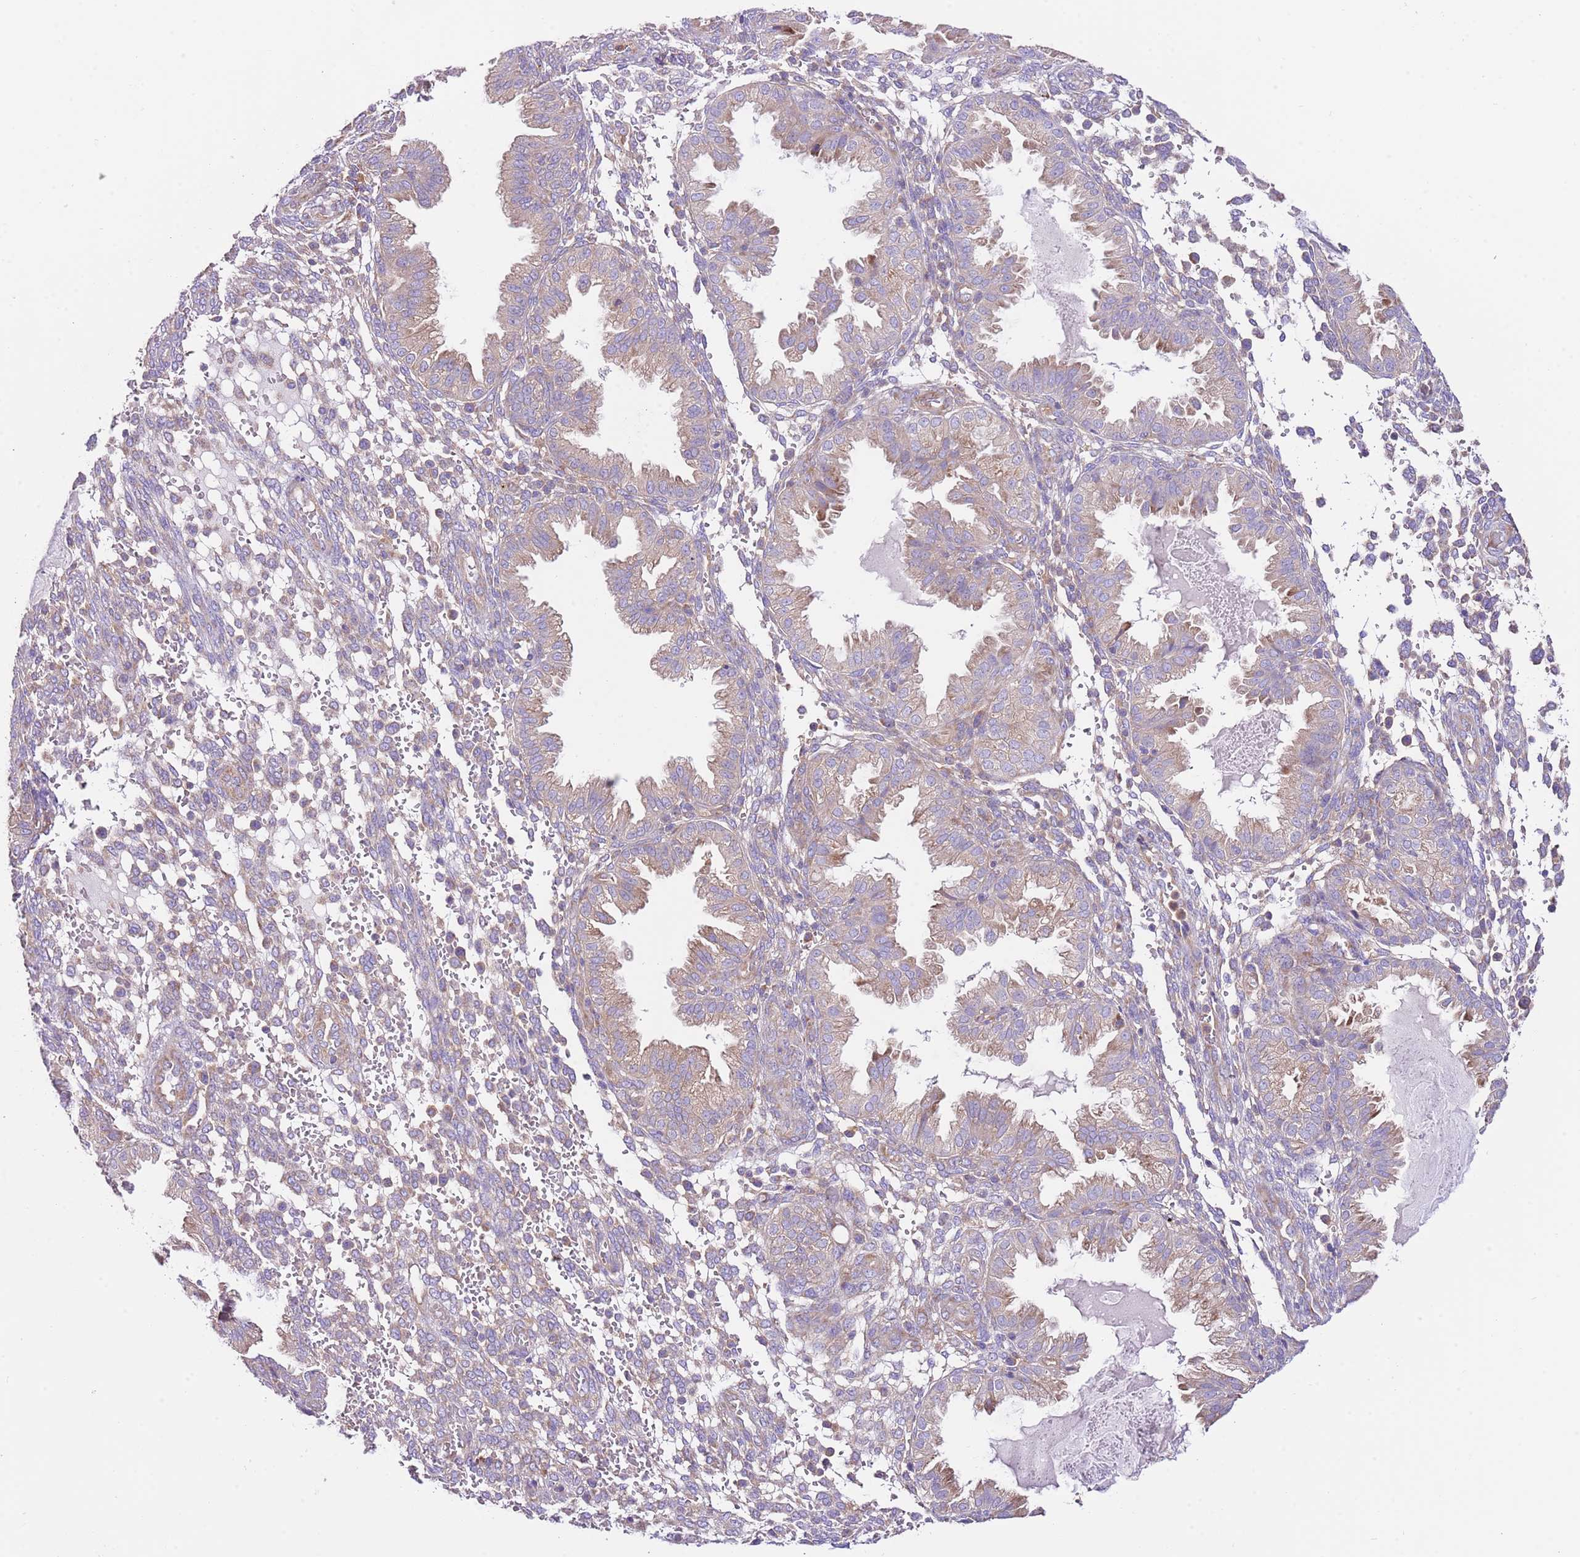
{"staining": {"intensity": "moderate", "quantity": "<25%", "location": "cytoplasmic/membranous"}, "tissue": "endometrium", "cell_type": "Cells in endometrial stroma", "image_type": "normal", "snomed": [{"axis": "morphology", "description": "Normal tissue, NOS"}, {"axis": "topography", "description": "Endometrium"}], "caption": "Immunohistochemistry (IHC) staining of normal endometrium, which displays low levels of moderate cytoplasmic/membranous positivity in approximately <25% of cells in endometrial stroma indicating moderate cytoplasmic/membranous protein staining. The staining was performed using DAB (3,3'-diaminobenzidine) (brown) for protein detection and nuclei were counterstained in hematoxylin (blue).", "gene": "RPS10", "patient": {"sex": "female", "age": 33}}